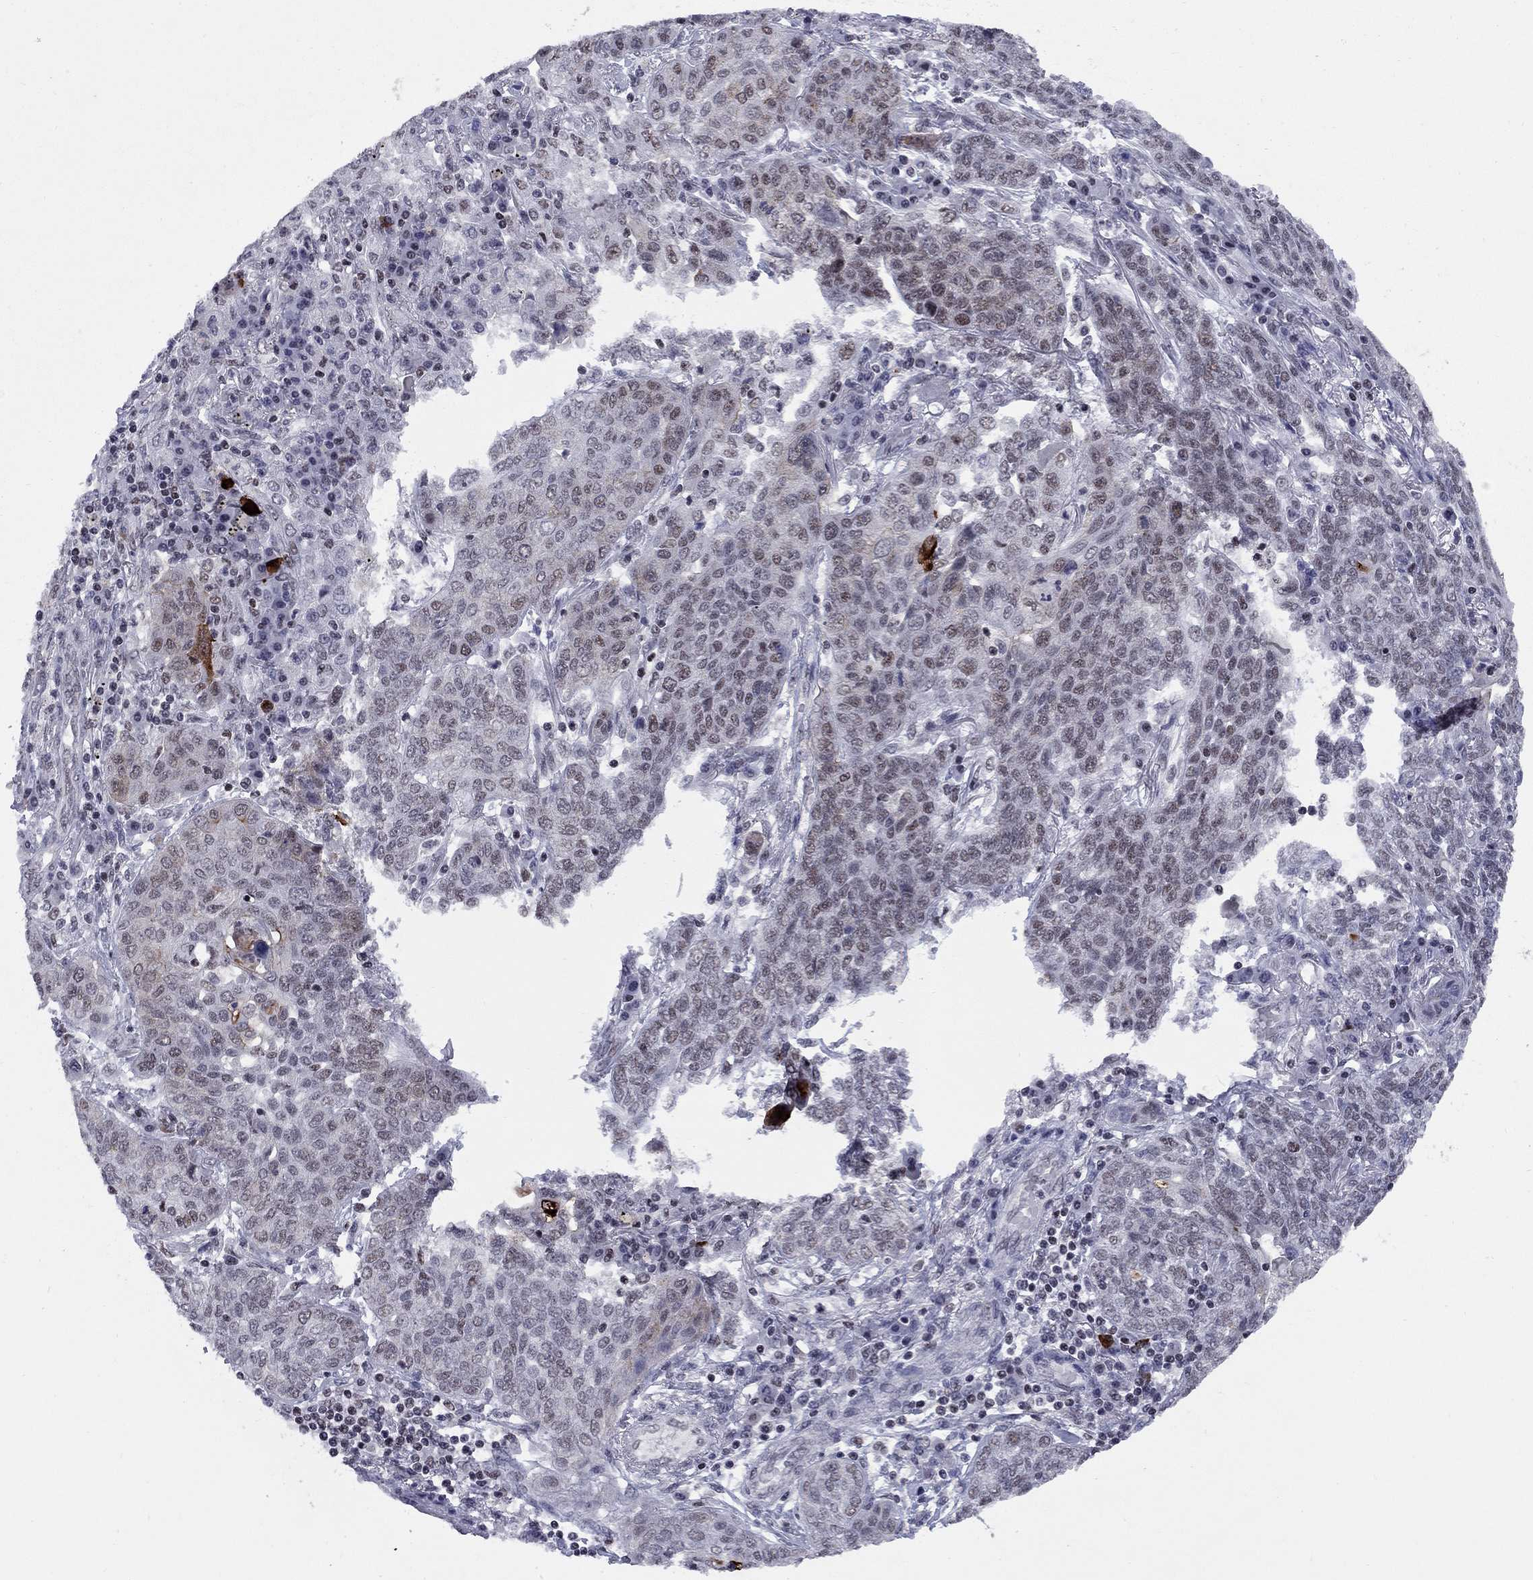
{"staining": {"intensity": "weak", "quantity": "<25%", "location": "nuclear"}, "tissue": "lung cancer", "cell_type": "Tumor cells", "image_type": "cancer", "snomed": [{"axis": "morphology", "description": "Squamous cell carcinoma, NOS"}, {"axis": "topography", "description": "Lung"}], "caption": "IHC of human lung cancer (squamous cell carcinoma) demonstrates no expression in tumor cells. (DAB immunohistochemistry, high magnification).", "gene": "TAF9", "patient": {"sex": "female", "age": 70}}